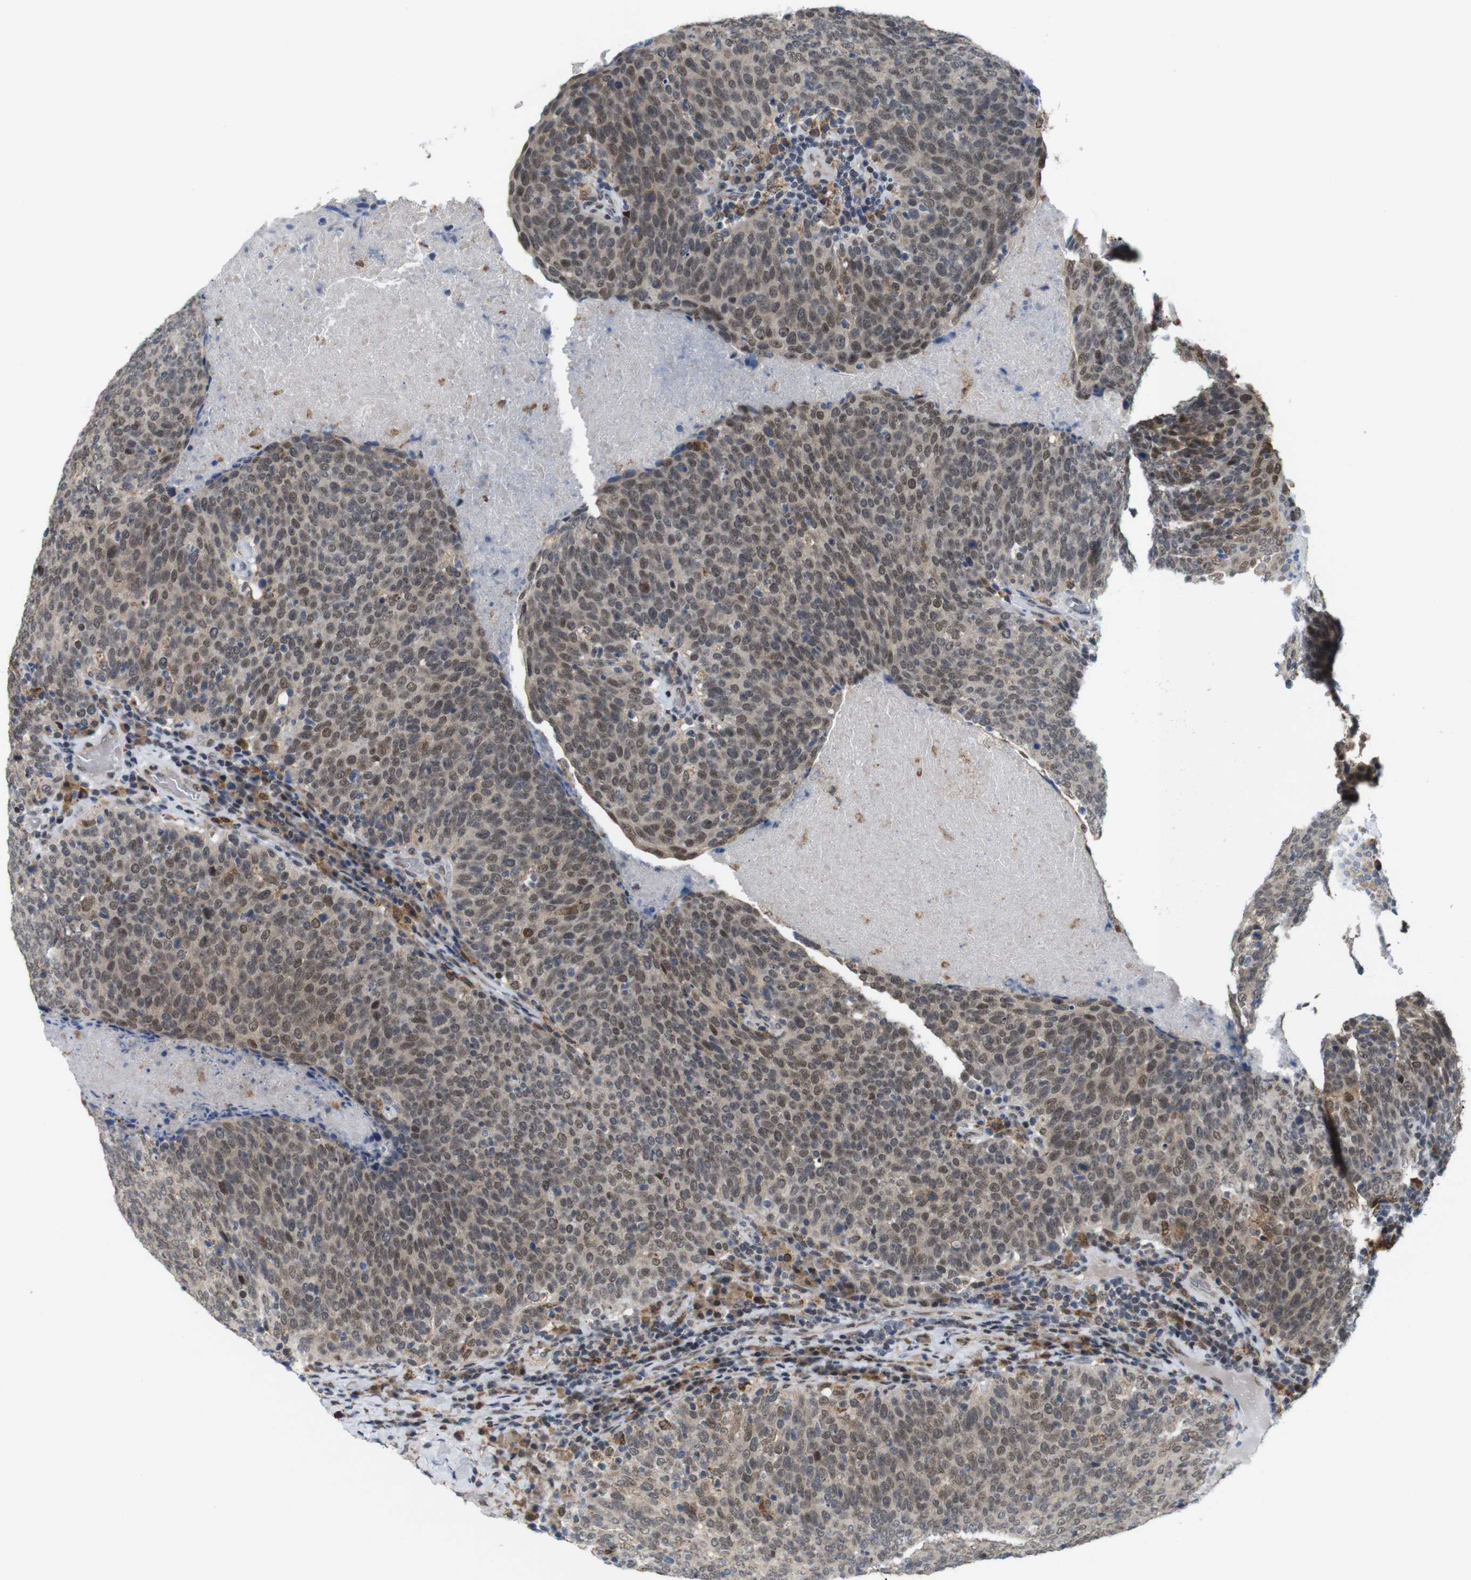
{"staining": {"intensity": "moderate", "quantity": ">75%", "location": "cytoplasmic/membranous,nuclear"}, "tissue": "head and neck cancer", "cell_type": "Tumor cells", "image_type": "cancer", "snomed": [{"axis": "morphology", "description": "Squamous cell carcinoma, NOS"}, {"axis": "morphology", "description": "Squamous cell carcinoma, metastatic, NOS"}, {"axis": "topography", "description": "Lymph node"}, {"axis": "topography", "description": "Head-Neck"}], "caption": "Immunohistochemistry micrograph of neoplastic tissue: head and neck cancer (metastatic squamous cell carcinoma) stained using IHC shows medium levels of moderate protein expression localized specifically in the cytoplasmic/membranous and nuclear of tumor cells, appearing as a cytoplasmic/membranous and nuclear brown color.", "gene": "PNMA8A", "patient": {"sex": "male", "age": 62}}